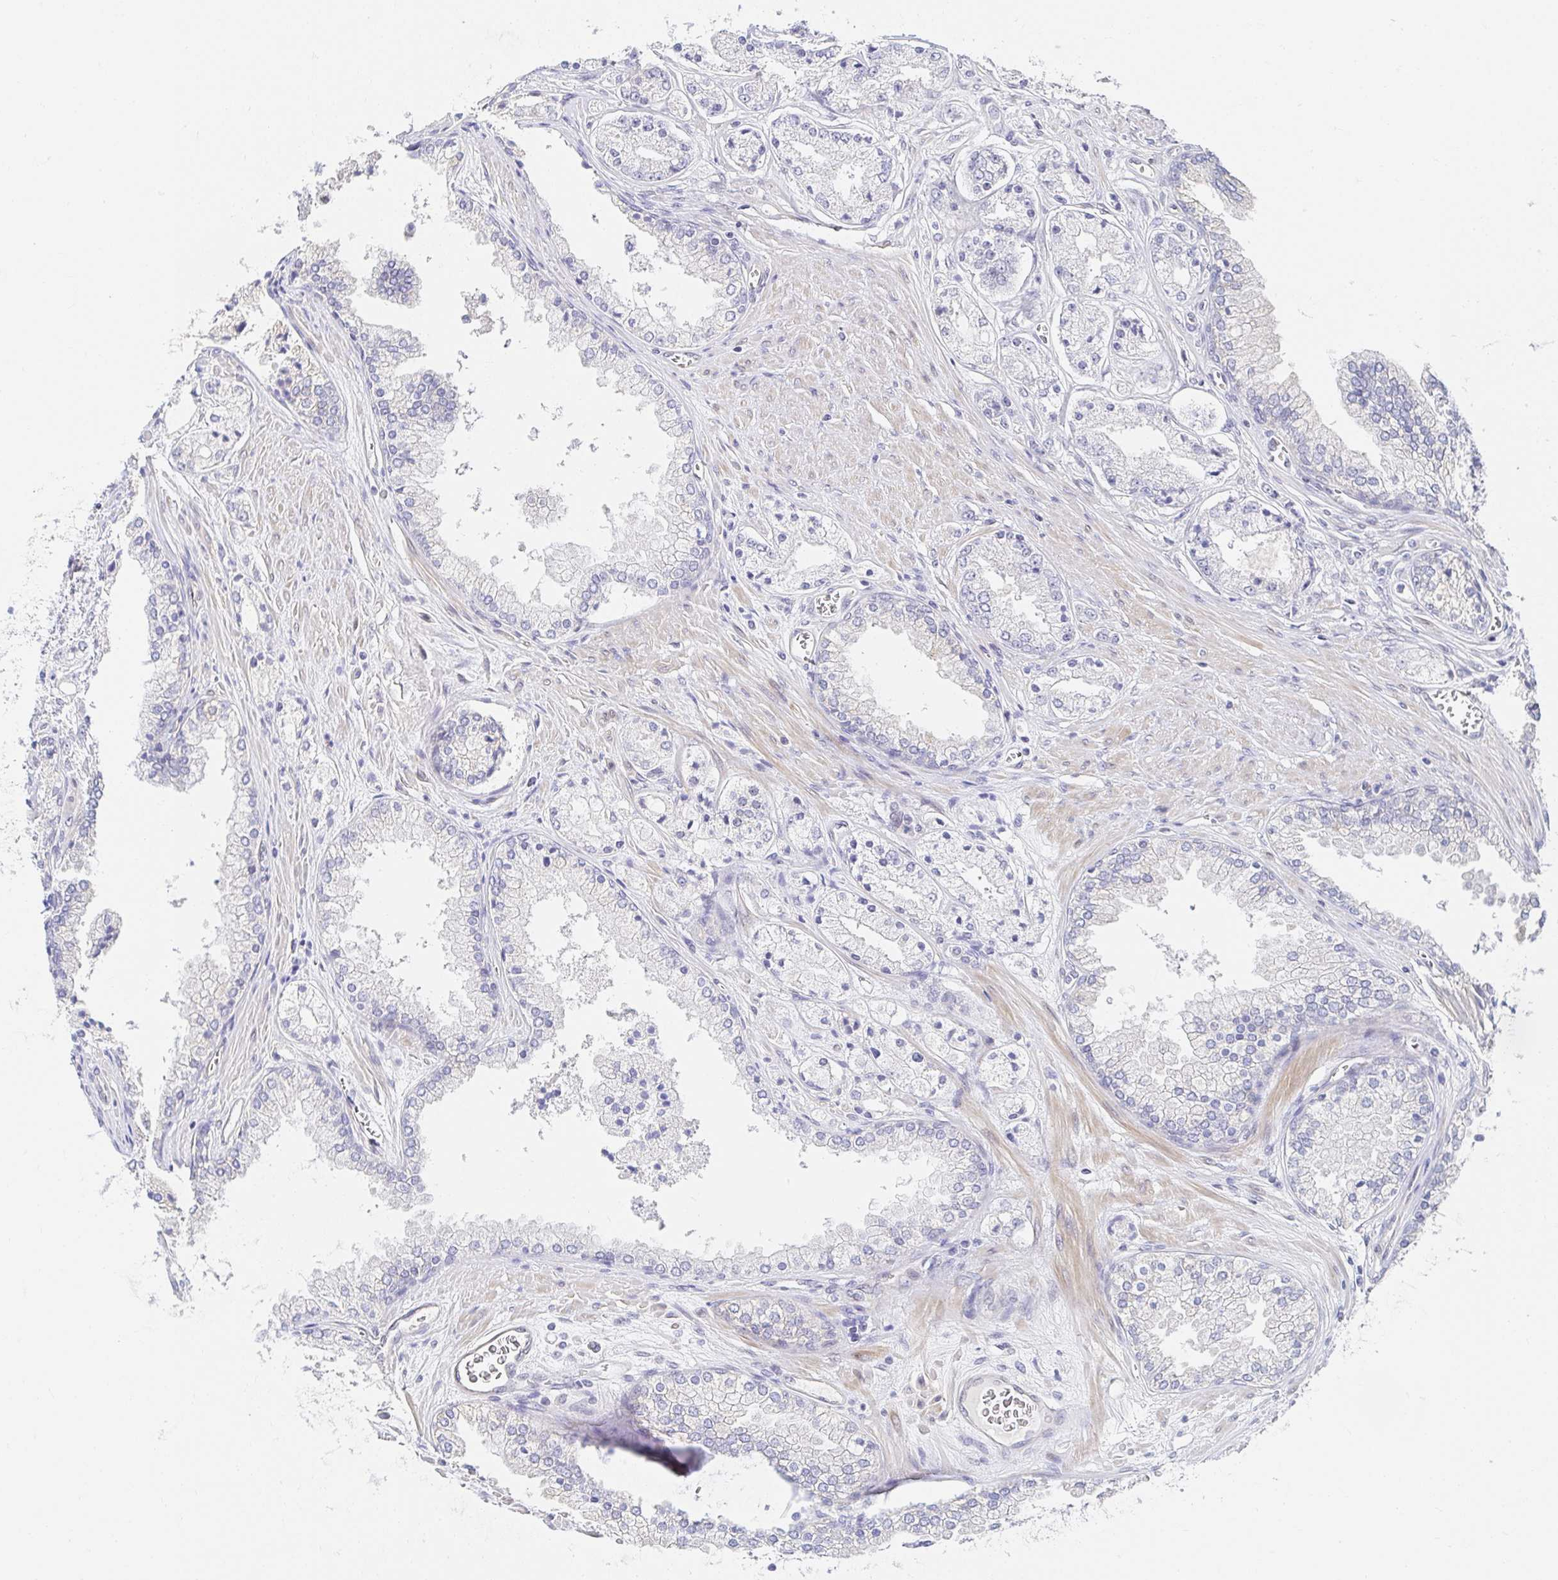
{"staining": {"intensity": "negative", "quantity": "none", "location": "none"}, "tissue": "prostate cancer", "cell_type": "Tumor cells", "image_type": "cancer", "snomed": [{"axis": "morphology", "description": "Adenocarcinoma, High grade"}, {"axis": "topography", "description": "Prostate"}], "caption": "Tumor cells are negative for brown protein staining in prostate adenocarcinoma (high-grade).", "gene": "AKAP14", "patient": {"sex": "male", "age": 66}}